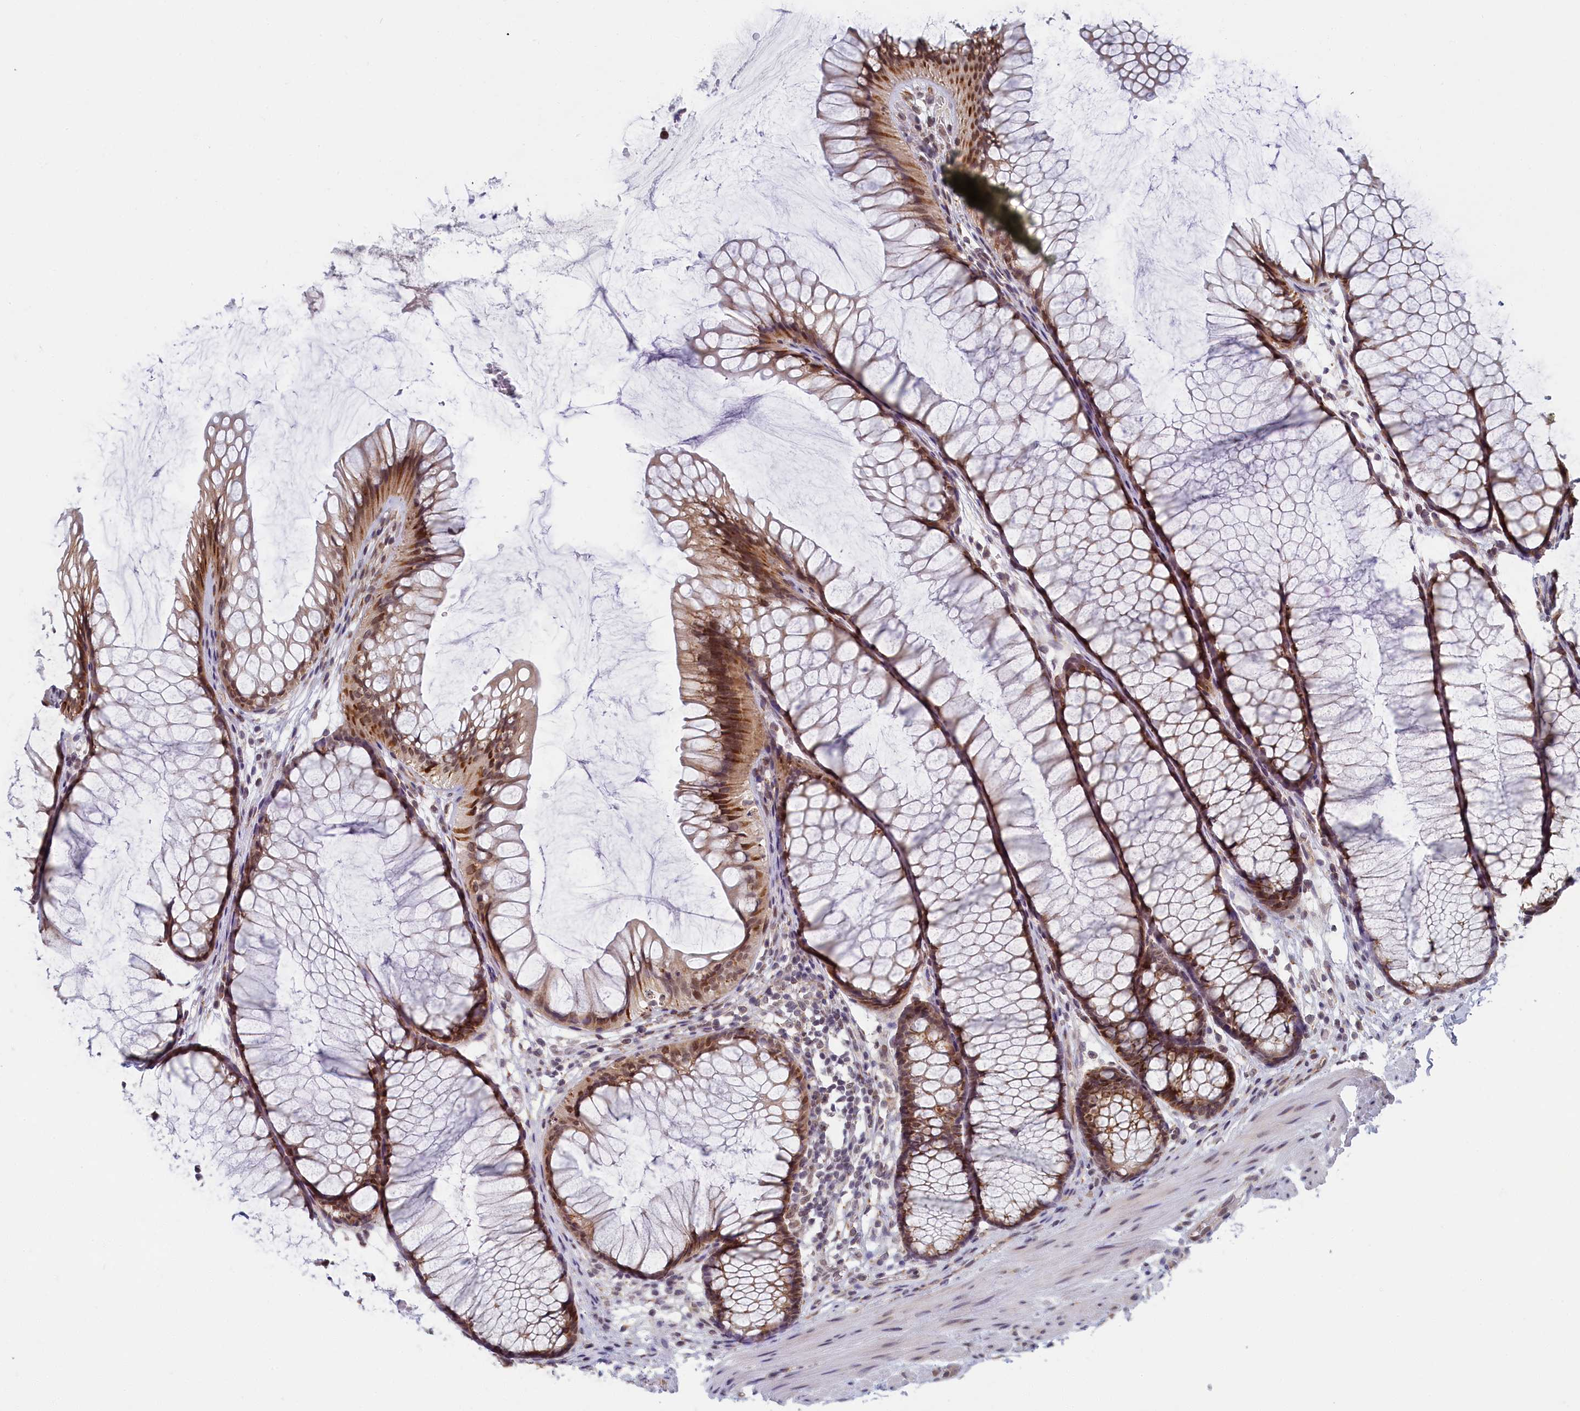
{"staining": {"intensity": "weak", "quantity": ">75%", "location": "nuclear"}, "tissue": "colon", "cell_type": "Endothelial cells", "image_type": "normal", "snomed": [{"axis": "morphology", "description": "Normal tissue, NOS"}, {"axis": "topography", "description": "Colon"}], "caption": "Brown immunohistochemical staining in normal human colon demonstrates weak nuclear expression in approximately >75% of endothelial cells.", "gene": "DNAJC17", "patient": {"sex": "female", "age": 82}}